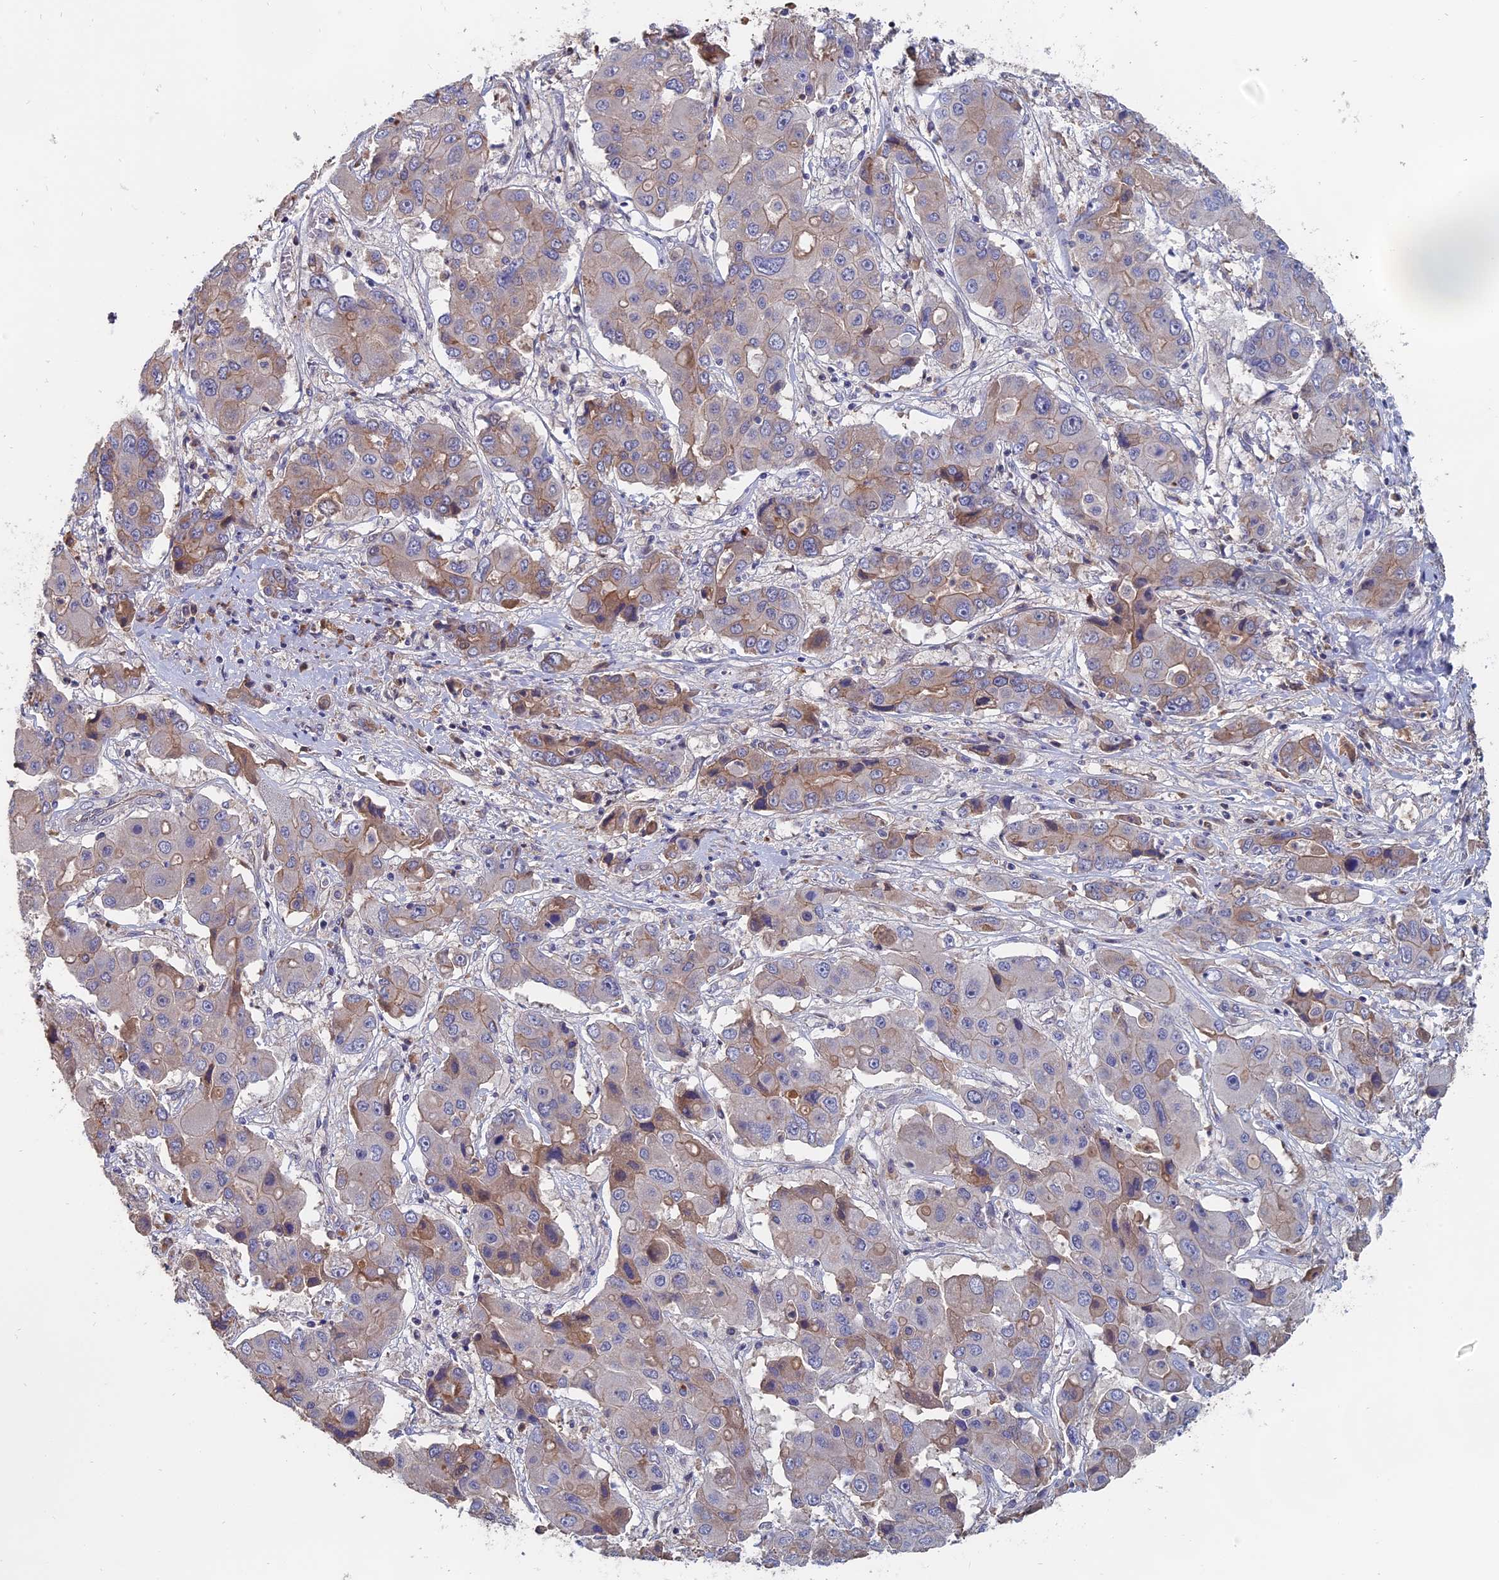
{"staining": {"intensity": "weak", "quantity": "<25%", "location": "cytoplasmic/membranous"}, "tissue": "liver cancer", "cell_type": "Tumor cells", "image_type": "cancer", "snomed": [{"axis": "morphology", "description": "Cholangiocarcinoma"}, {"axis": "topography", "description": "Liver"}], "caption": "A high-resolution micrograph shows immunohistochemistry staining of liver cholangiocarcinoma, which demonstrates no significant staining in tumor cells.", "gene": "SLC33A1", "patient": {"sex": "male", "age": 67}}